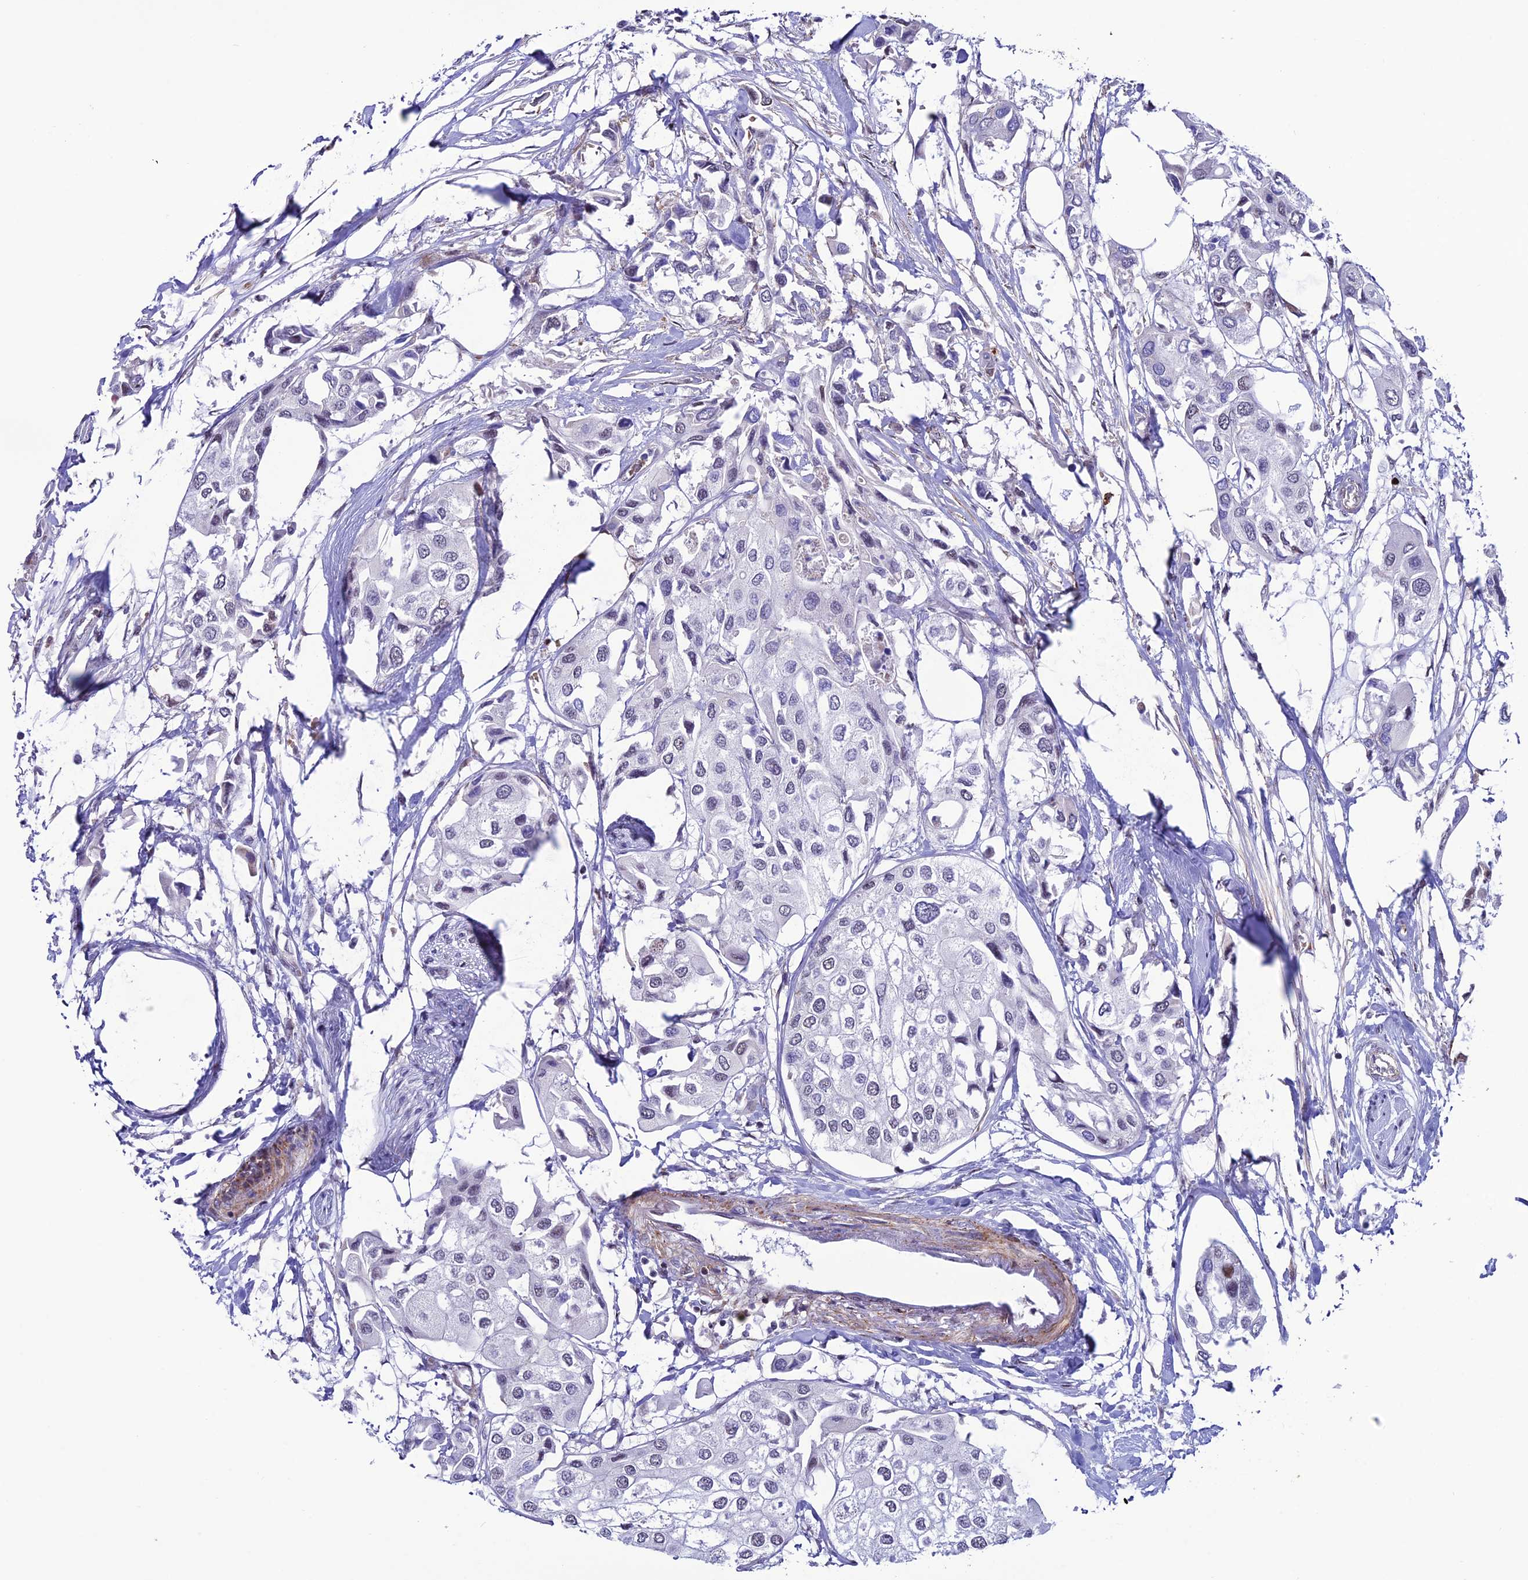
{"staining": {"intensity": "negative", "quantity": "none", "location": "none"}, "tissue": "urothelial cancer", "cell_type": "Tumor cells", "image_type": "cancer", "snomed": [{"axis": "morphology", "description": "Urothelial carcinoma, High grade"}, {"axis": "topography", "description": "Urinary bladder"}], "caption": "Histopathology image shows no protein positivity in tumor cells of high-grade urothelial carcinoma tissue.", "gene": "COL6A6", "patient": {"sex": "male", "age": 64}}